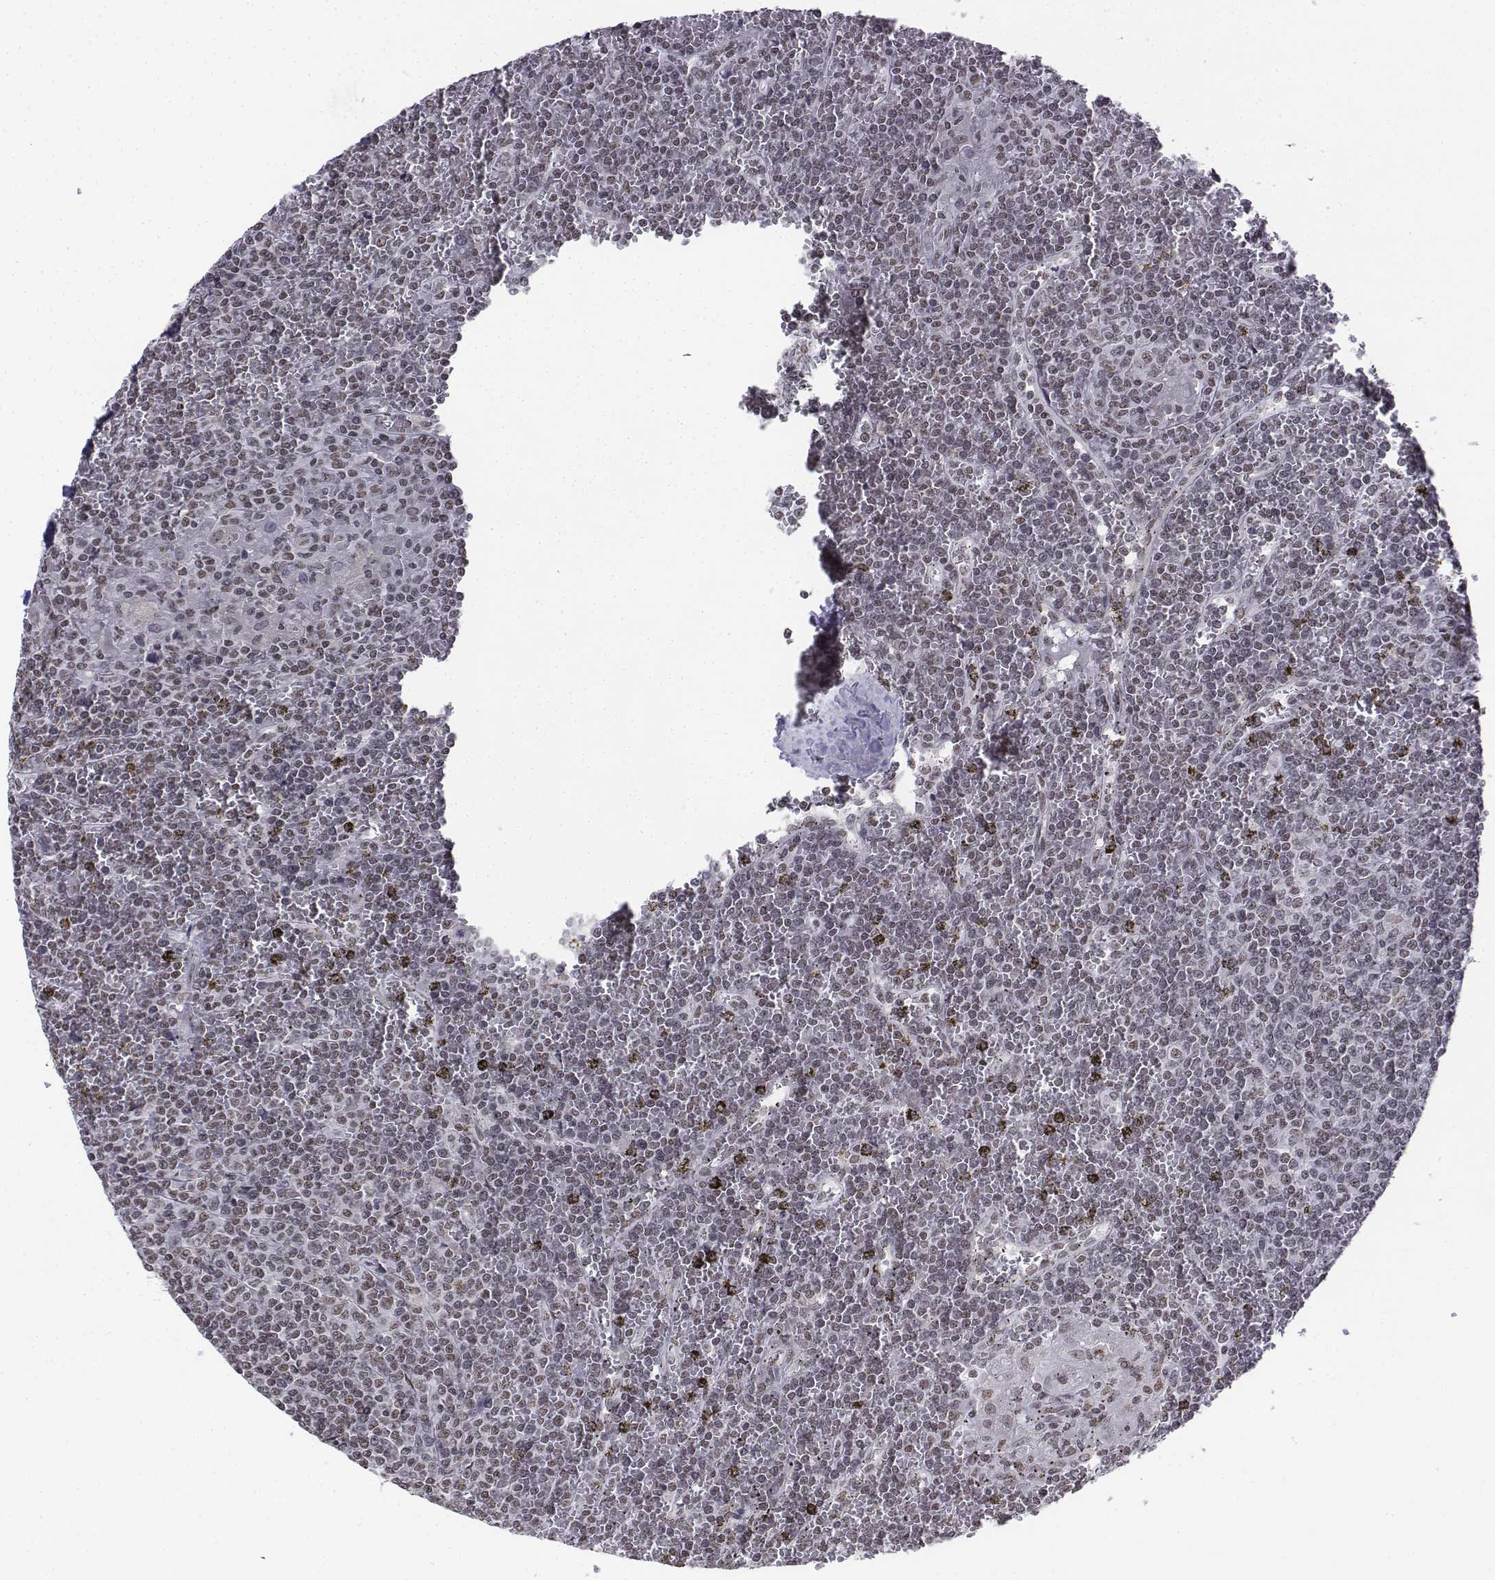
{"staining": {"intensity": "weak", "quantity": ">75%", "location": "nuclear"}, "tissue": "lymphoma", "cell_type": "Tumor cells", "image_type": "cancer", "snomed": [{"axis": "morphology", "description": "Malignant lymphoma, non-Hodgkin's type, Low grade"}, {"axis": "topography", "description": "Spleen"}], "caption": "This is an image of IHC staining of malignant lymphoma, non-Hodgkin's type (low-grade), which shows weak staining in the nuclear of tumor cells.", "gene": "SETD1A", "patient": {"sex": "female", "age": 19}}